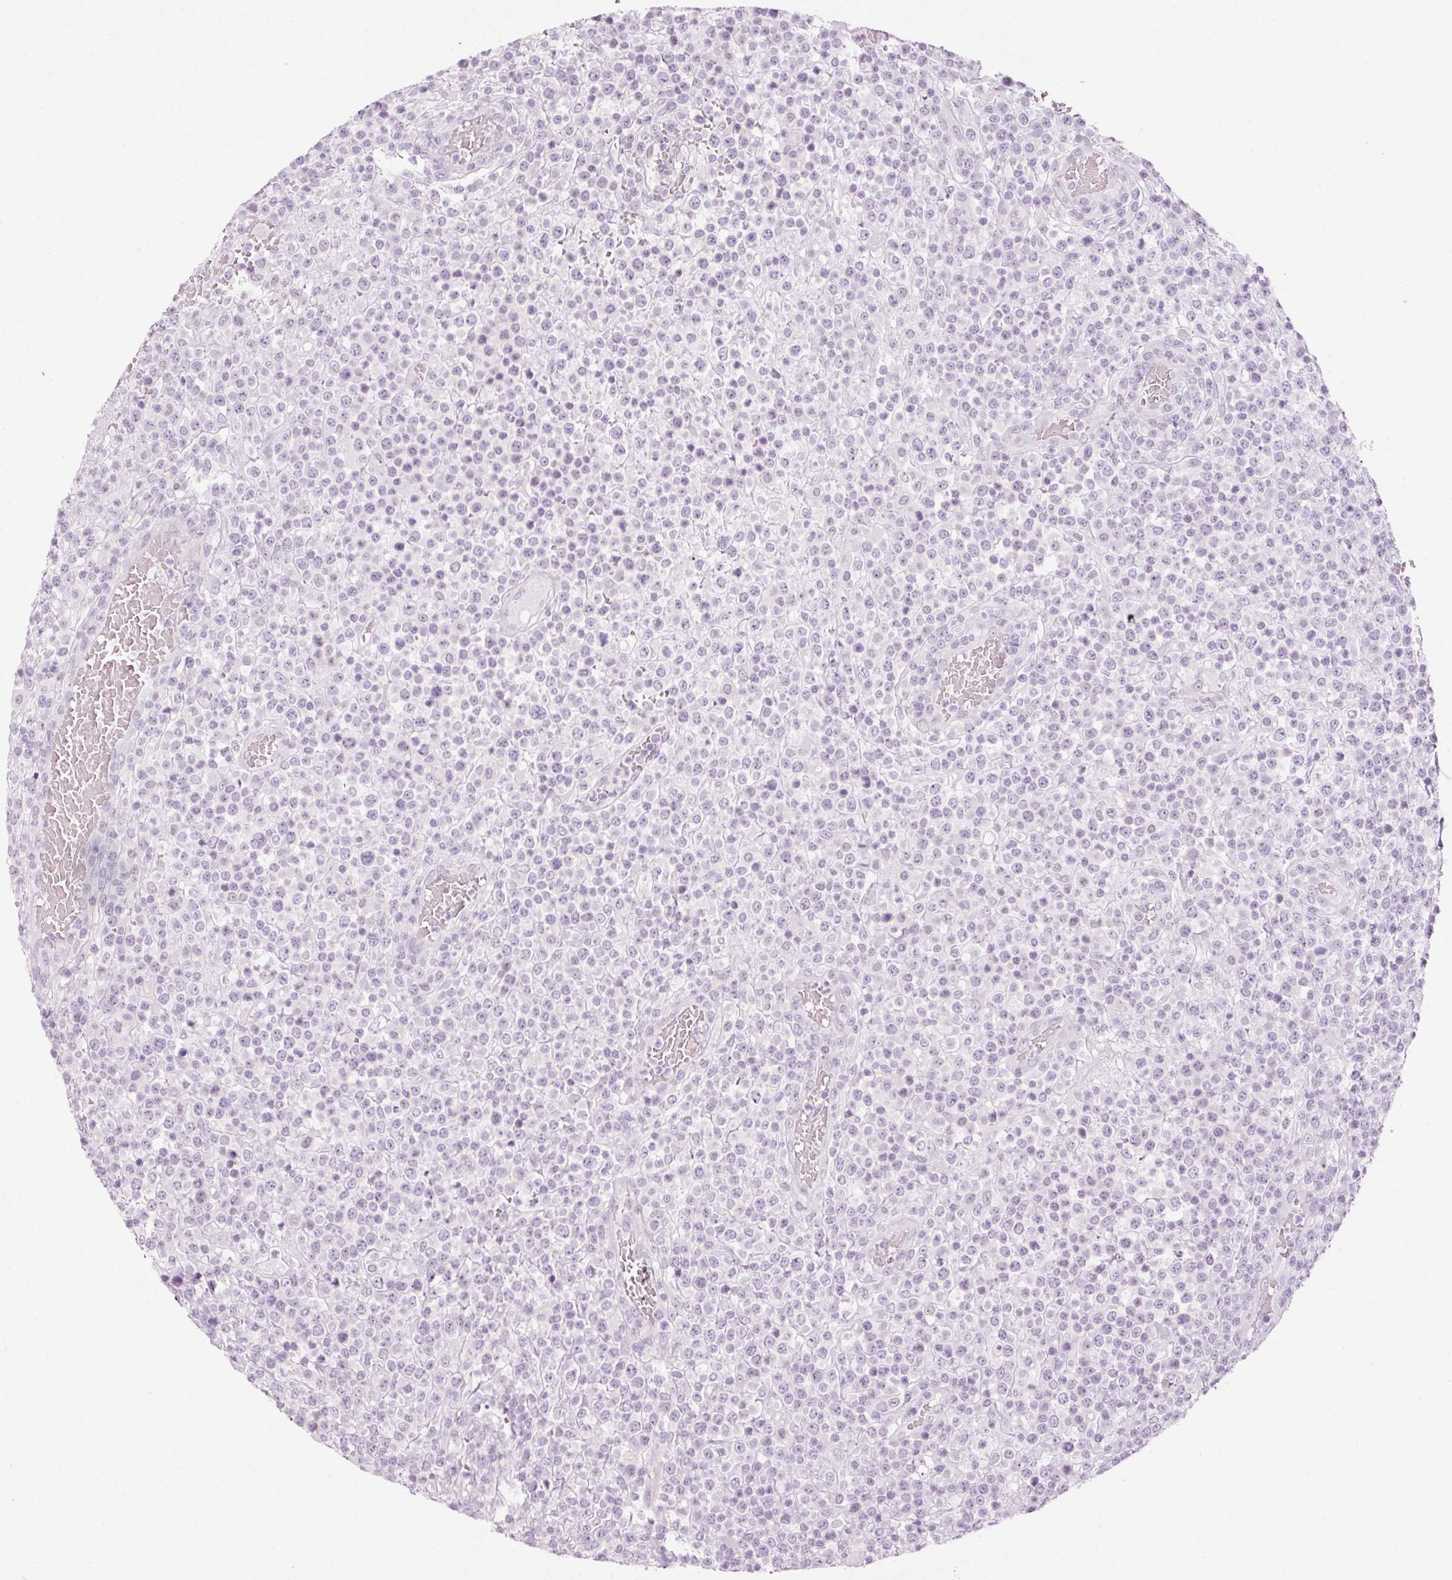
{"staining": {"intensity": "negative", "quantity": "none", "location": "none"}, "tissue": "lymphoma", "cell_type": "Tumor cells", "image_type": "cancer", "snomed": [{"axis": "morphology", "description": "Malignant lymphoma, non-Hodgkin's type, High grade"}, {"axis": "topography", "description": "Colon"}], "caption": "DAB (3,3'-diaminobenzidine) immunohistochemical staining of human high-grade malignant lymphoma, non-Hodgkin's type reveals no significant staining in tumor cells.", "gene": "ANKRD20A1", "patient": {"sex": "female", "age": 53}}